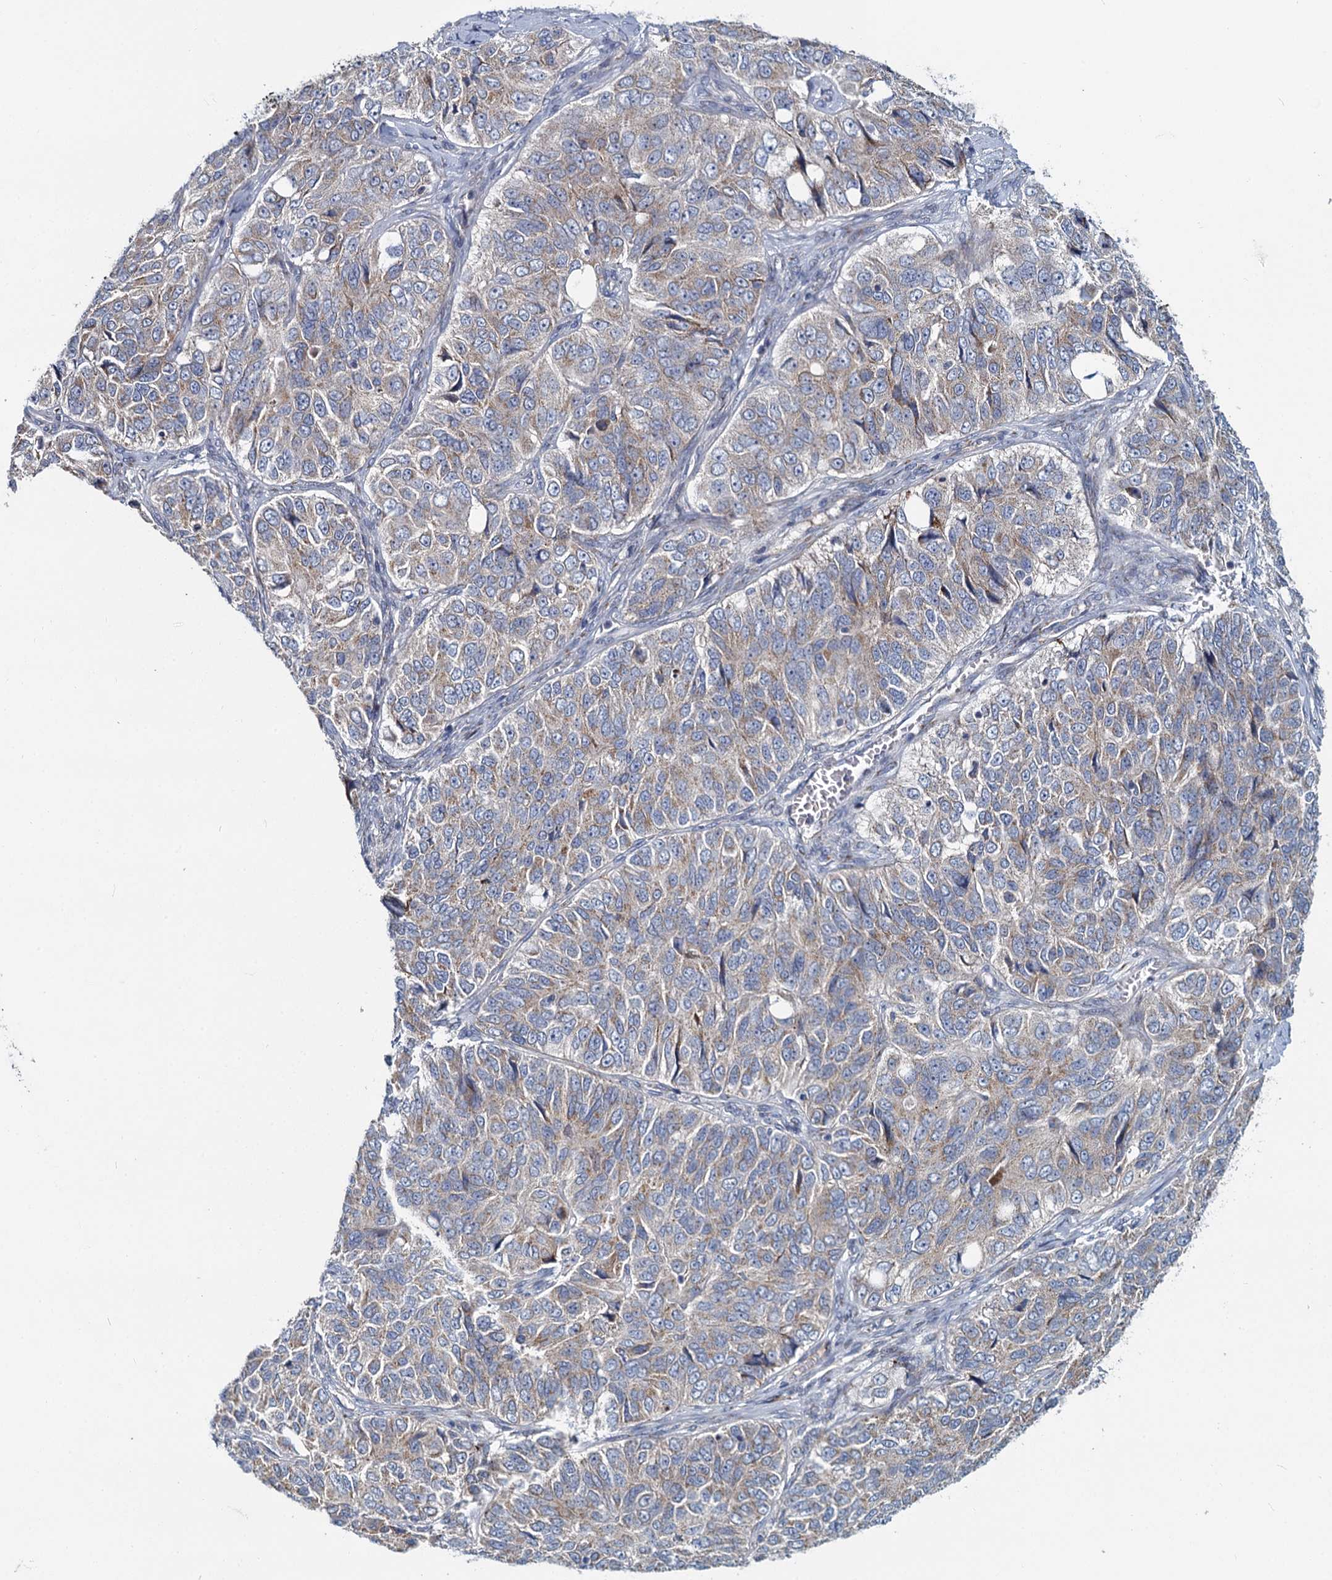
{"staining": {"intensity": "weak", "quantity": "25%-75%", "location": "cytoplasmic/membranous"}, "tissue": "ovarian cancer", "cell_type": "Tumor cells", "image_type": "cancer", "snomed": [{"axis": "morphology", "description": "Carcinoma, endometroid"}, {"axis": "topography", "description": "Ovary"}], "caption": "Brown immunohistochemical staining in human ovarian cancer demonstrates weak cytoplasmic/membranous expression in approximately 25%-75% of tumor cells.", "gene": "DCUN1D2", "patient": {"sex": "female", "age": 51}}